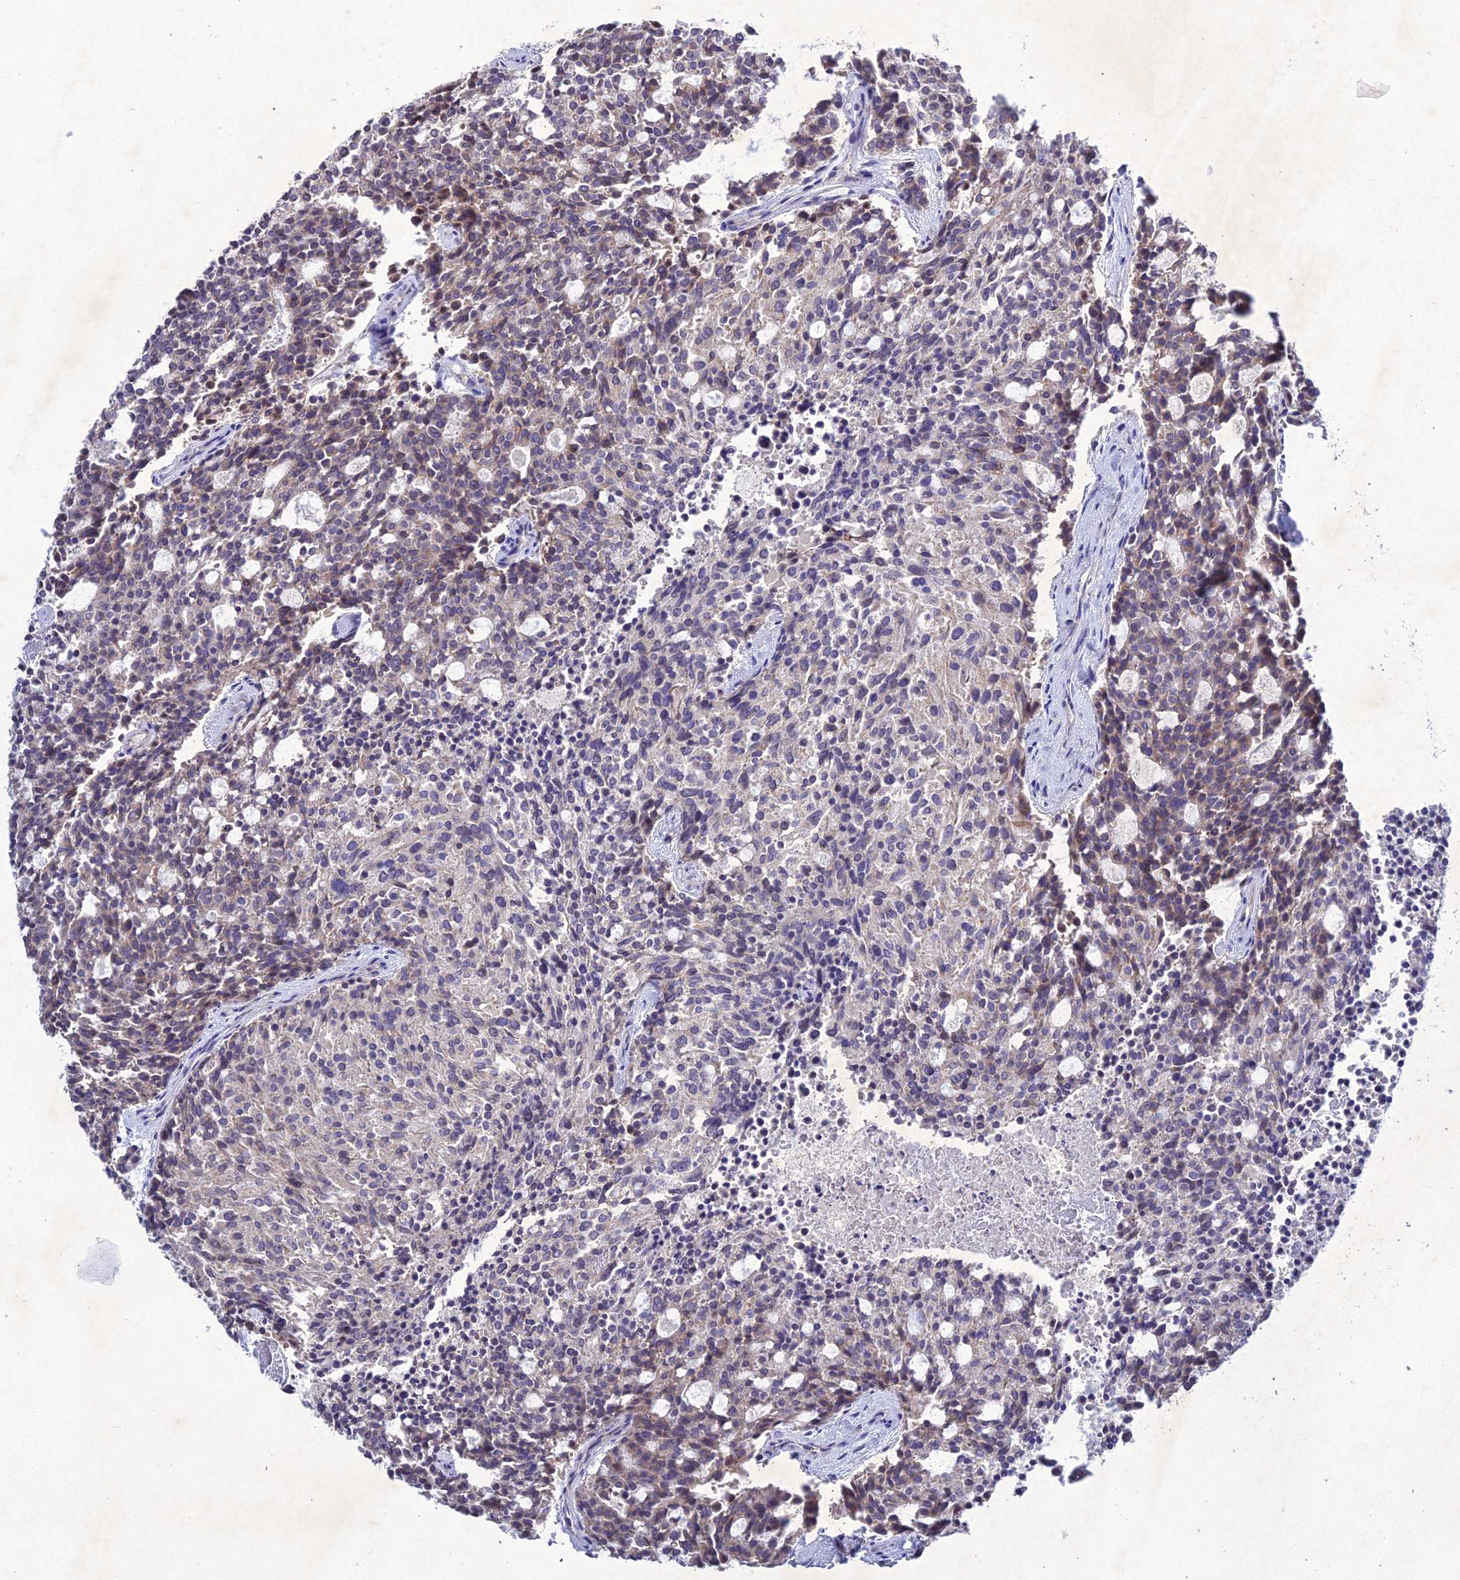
{"staining": {"intensity": "negative", "quantity": "none", "location": "none"}, "tissue": "carcinoid", "cell_type": "Tumor cells", "image_type": "cancer", "snomed": [{"axis": "morphology", "description": "Carcinoid, malignant, NOS"}, {"axis": "topography", "description": "Pancreas"}], "caption": "High magnification brightfield microscopy of carcinoid stained with DAB (3,3'-diaminobenzidine) (brown) and counterstained with hematoxylin (blue): tumor cells show no significant positivity.", "gene": "CHST5", "patient": {"sex": "female", "age": 54}}